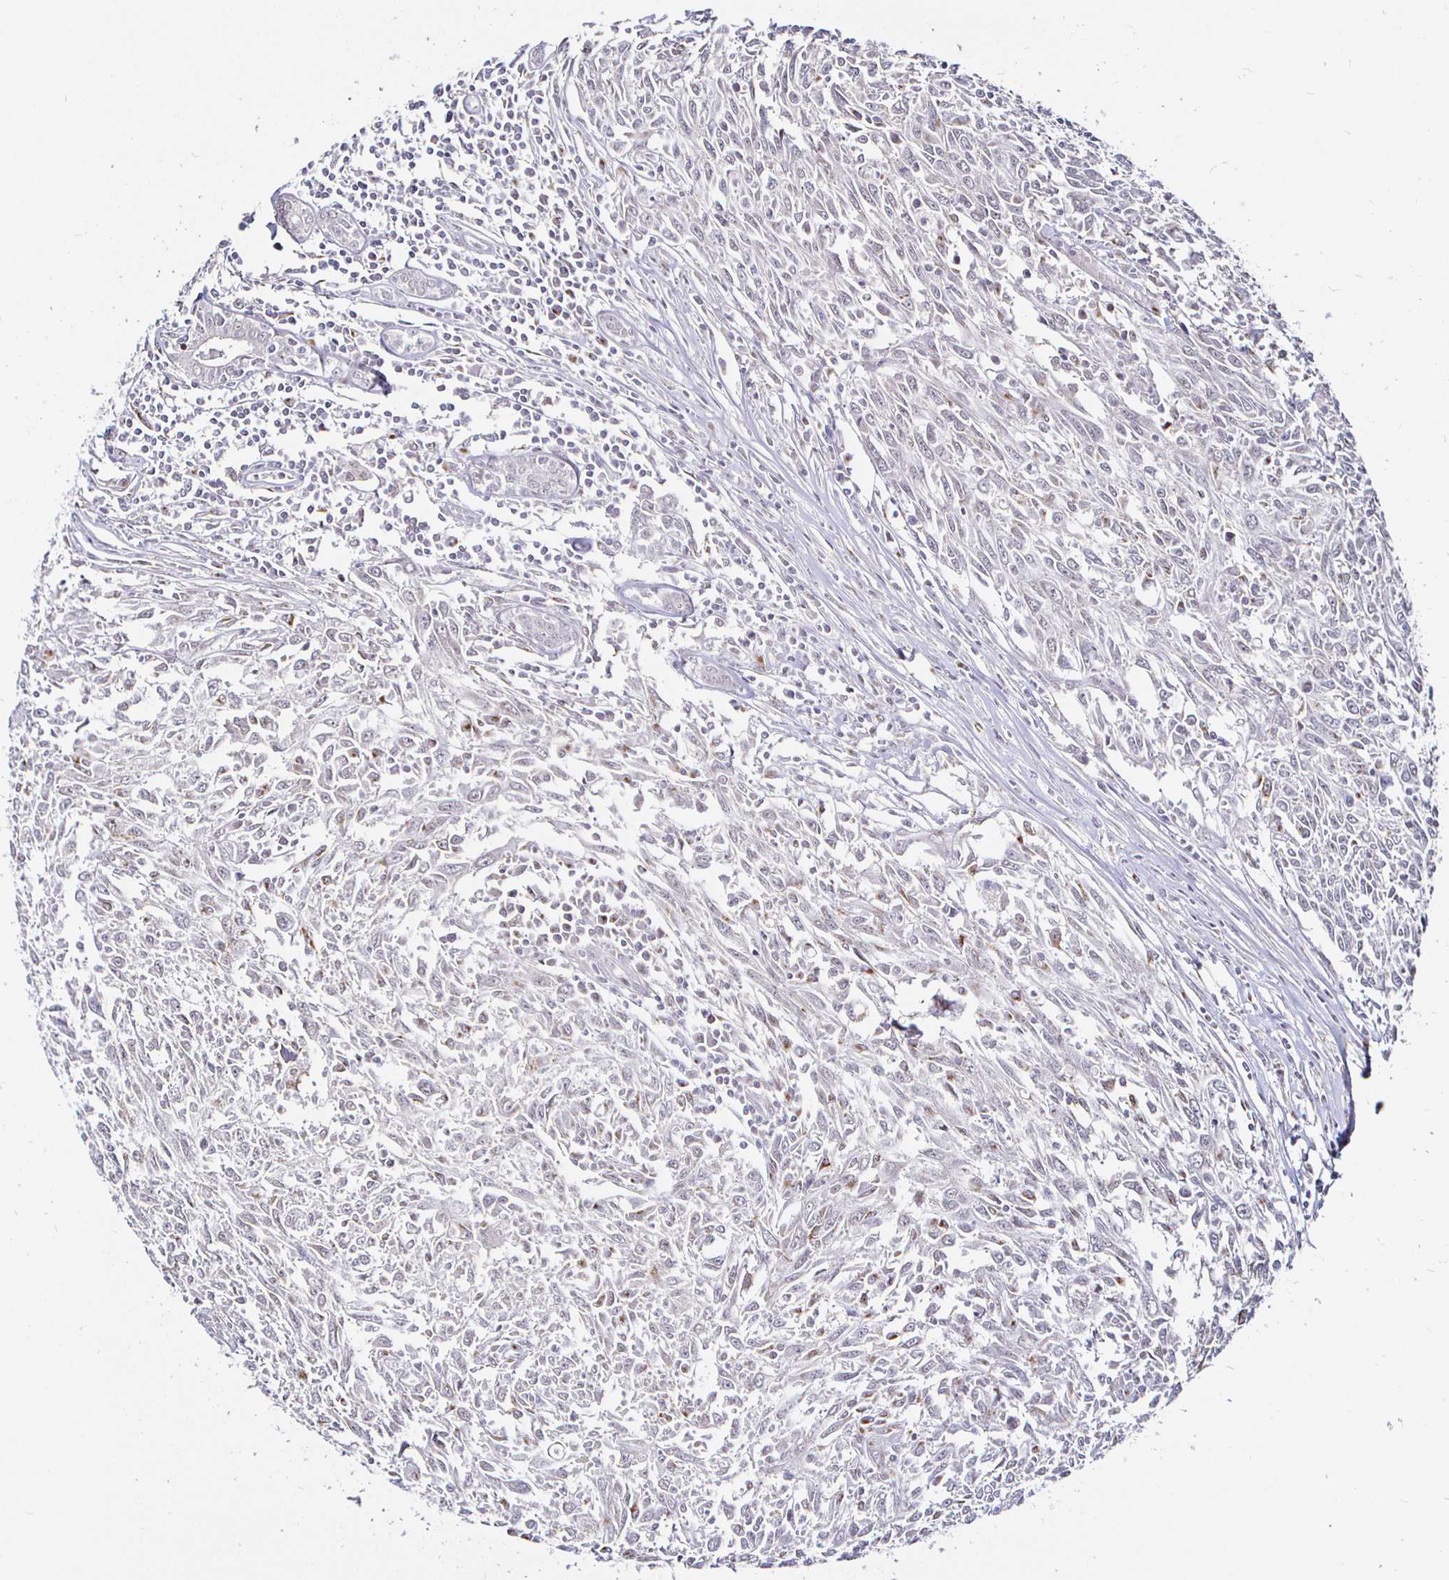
{"staining": {"intensity": "moderate", "quantity": "<25%", "location": "cytoplasmic/membranous"}, "tissue": "breast cancer", "cell_type": "Tumor cells", "image_type": "cancer", "snomed": [{"axis": "morphology", "description": "Duct carcinoma"}, {"axis": "topography", "description": "Breast"}], "caption": "An image of human infiltrating ductal carcinoma (breast) stained for a protein reveals moderate cytoplasmic/membranous brown staining in tumor cells.", "gene": "ATG3", "patient": {"sex": "female", "age": 50}}